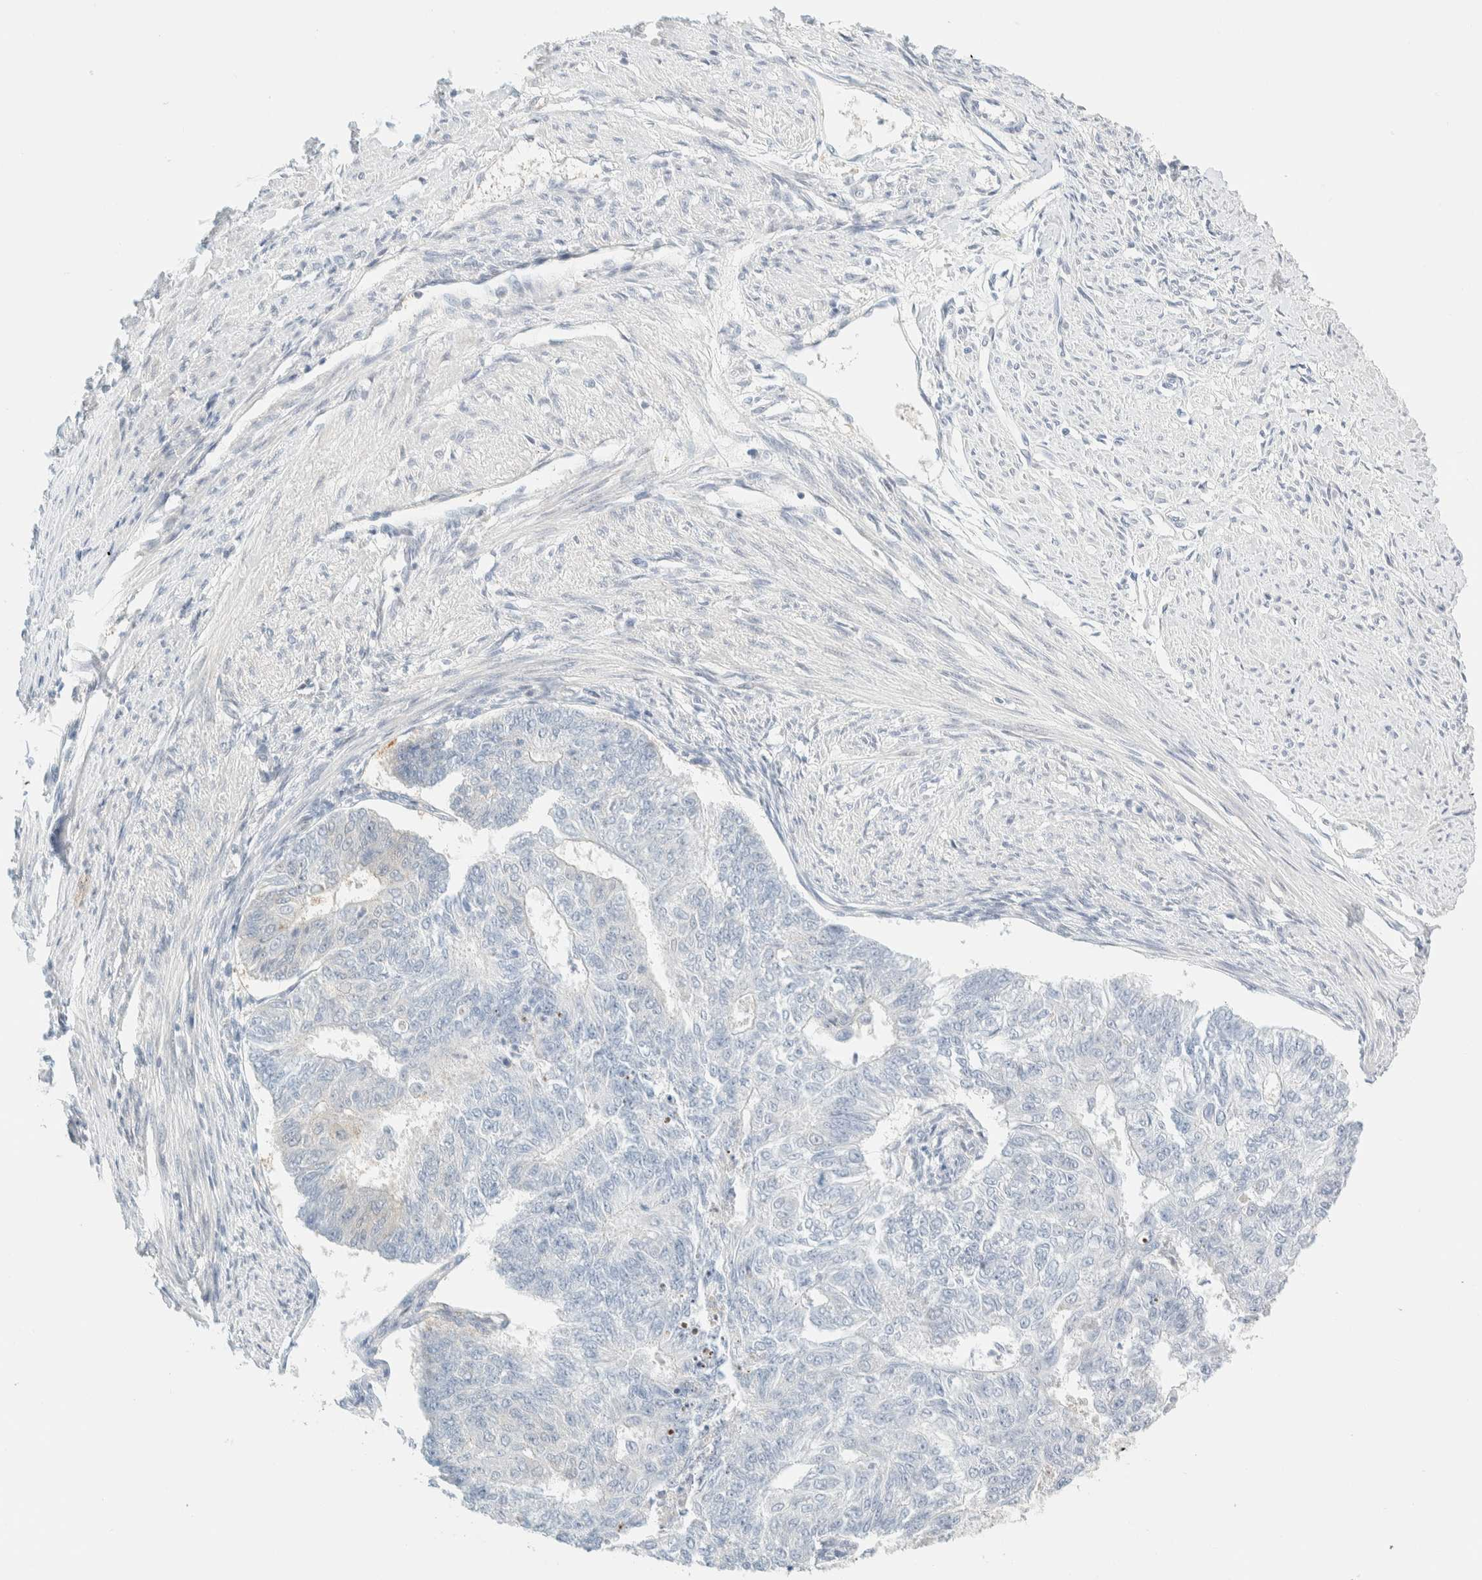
{"staining": {"intensity": "negative", "quantity": "none", "location": "none"}, "tissue": "endometrial cancer", "cell_type": "Tumor cells", "image_type": "cancer", "snomed": [{"axis": "morphology", "description": "Adenocarcinoma, NOS"}, {"axis": "topography", "description": "Endometrium"}], "caption": "The immunohistochemistry (IHC) histopathology image has no significant expression in tumor cells of endometrial cancer tissue. (Stains: DAB IHC with hematoxylin counter stain, Microscopy: brightfield microscopy at high magnification).", "gene": "PCYT2", "patient": {"sex": "female", "age": 32}}